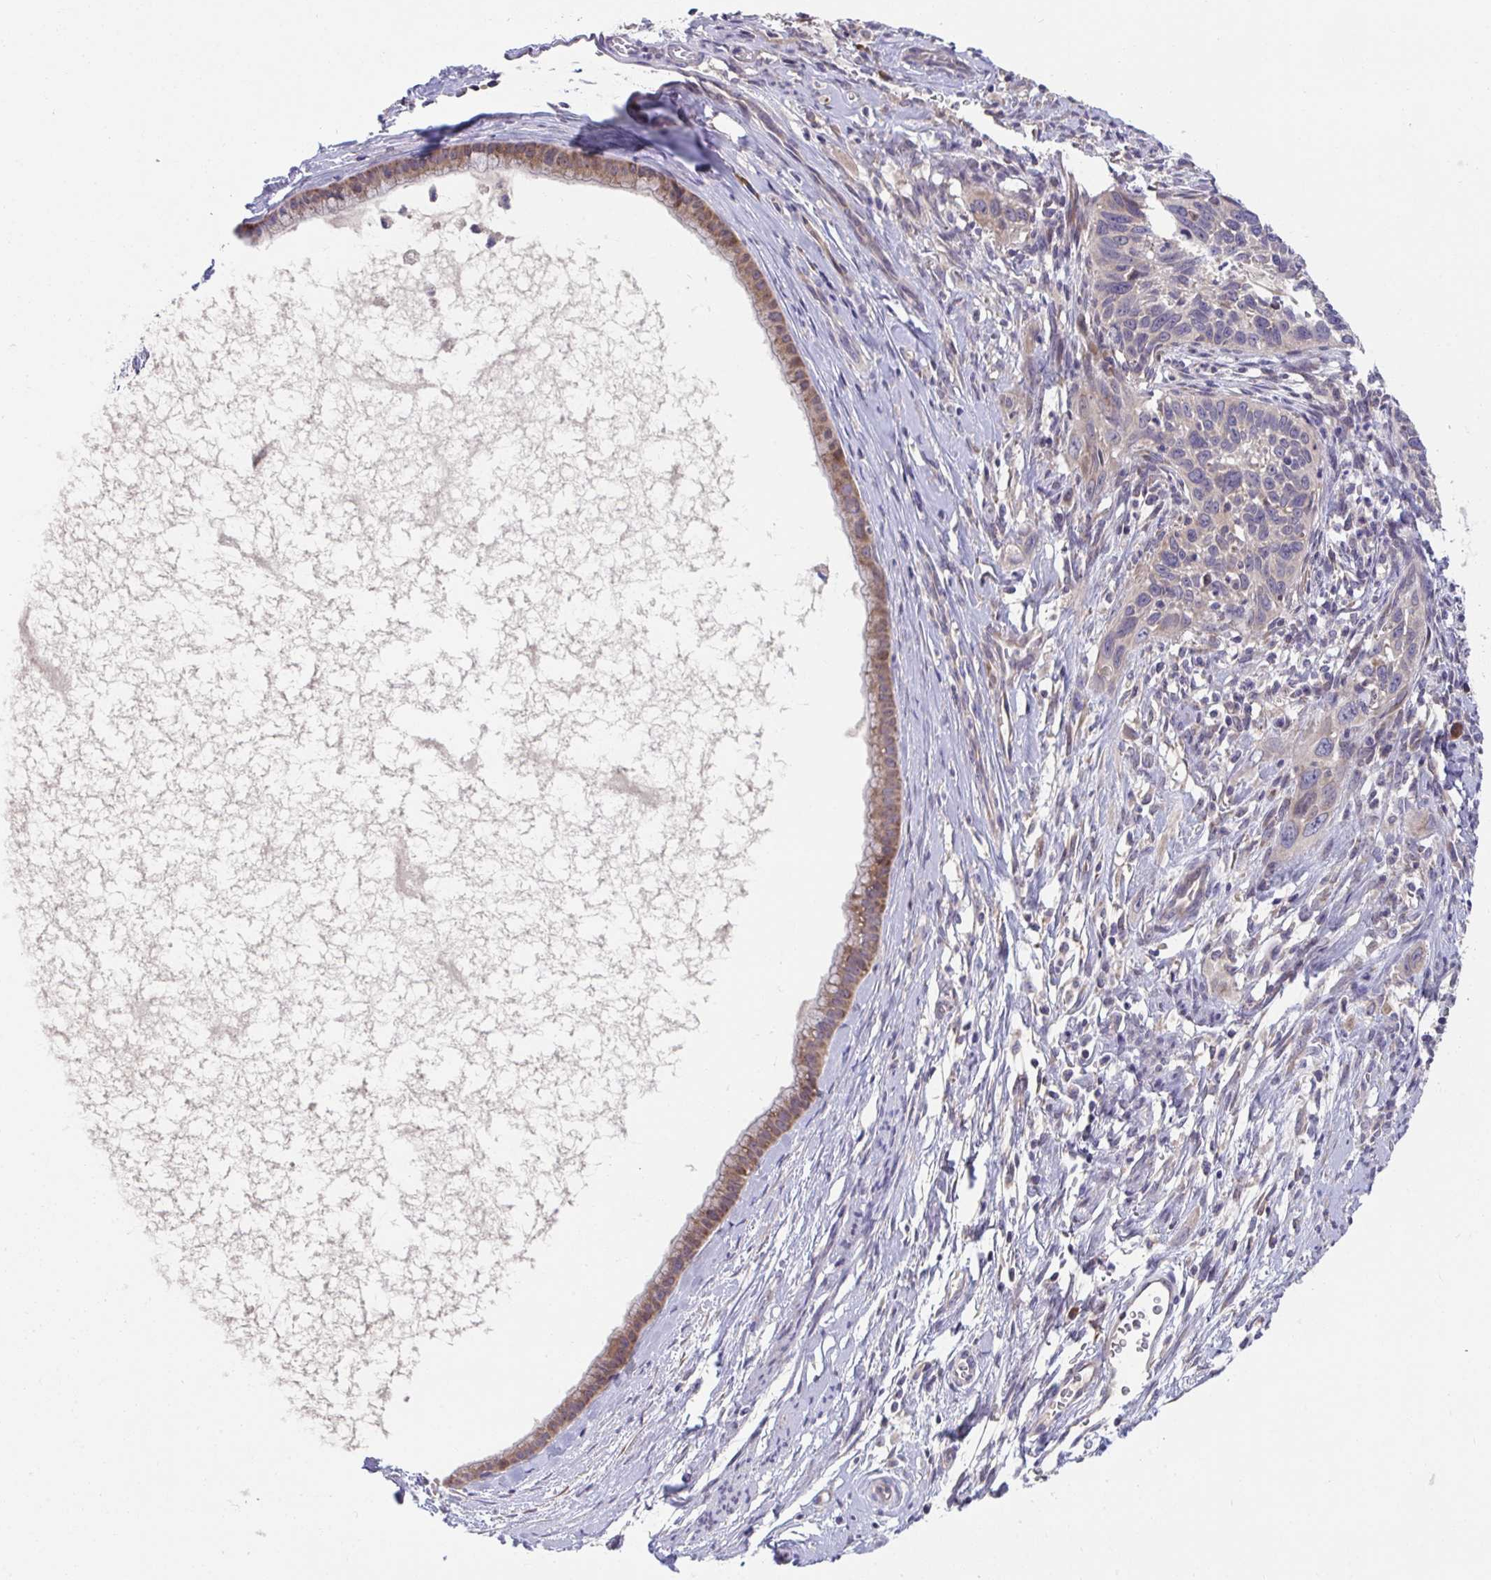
{"staining": {"intensity": "weak", "quantity": "<25%", "location": "cytoplasmic/membranous"}, "tissue": "cervical cancer", "cell_type": "Tumor cells", "image_type": "cancer", "snomed": [{"axis": "morphology", "description": "Squamous cell carcinoma, NOS"}, {"axis": "topography", "description": "Cervix"}], "caption": "Immunohistochemical staining of human cervical squamous cell carcinoma demonstrates no significant positivity in tumor cells.", "gene": "SUSD4", "patient": {"sex": "female", "age": 51}}